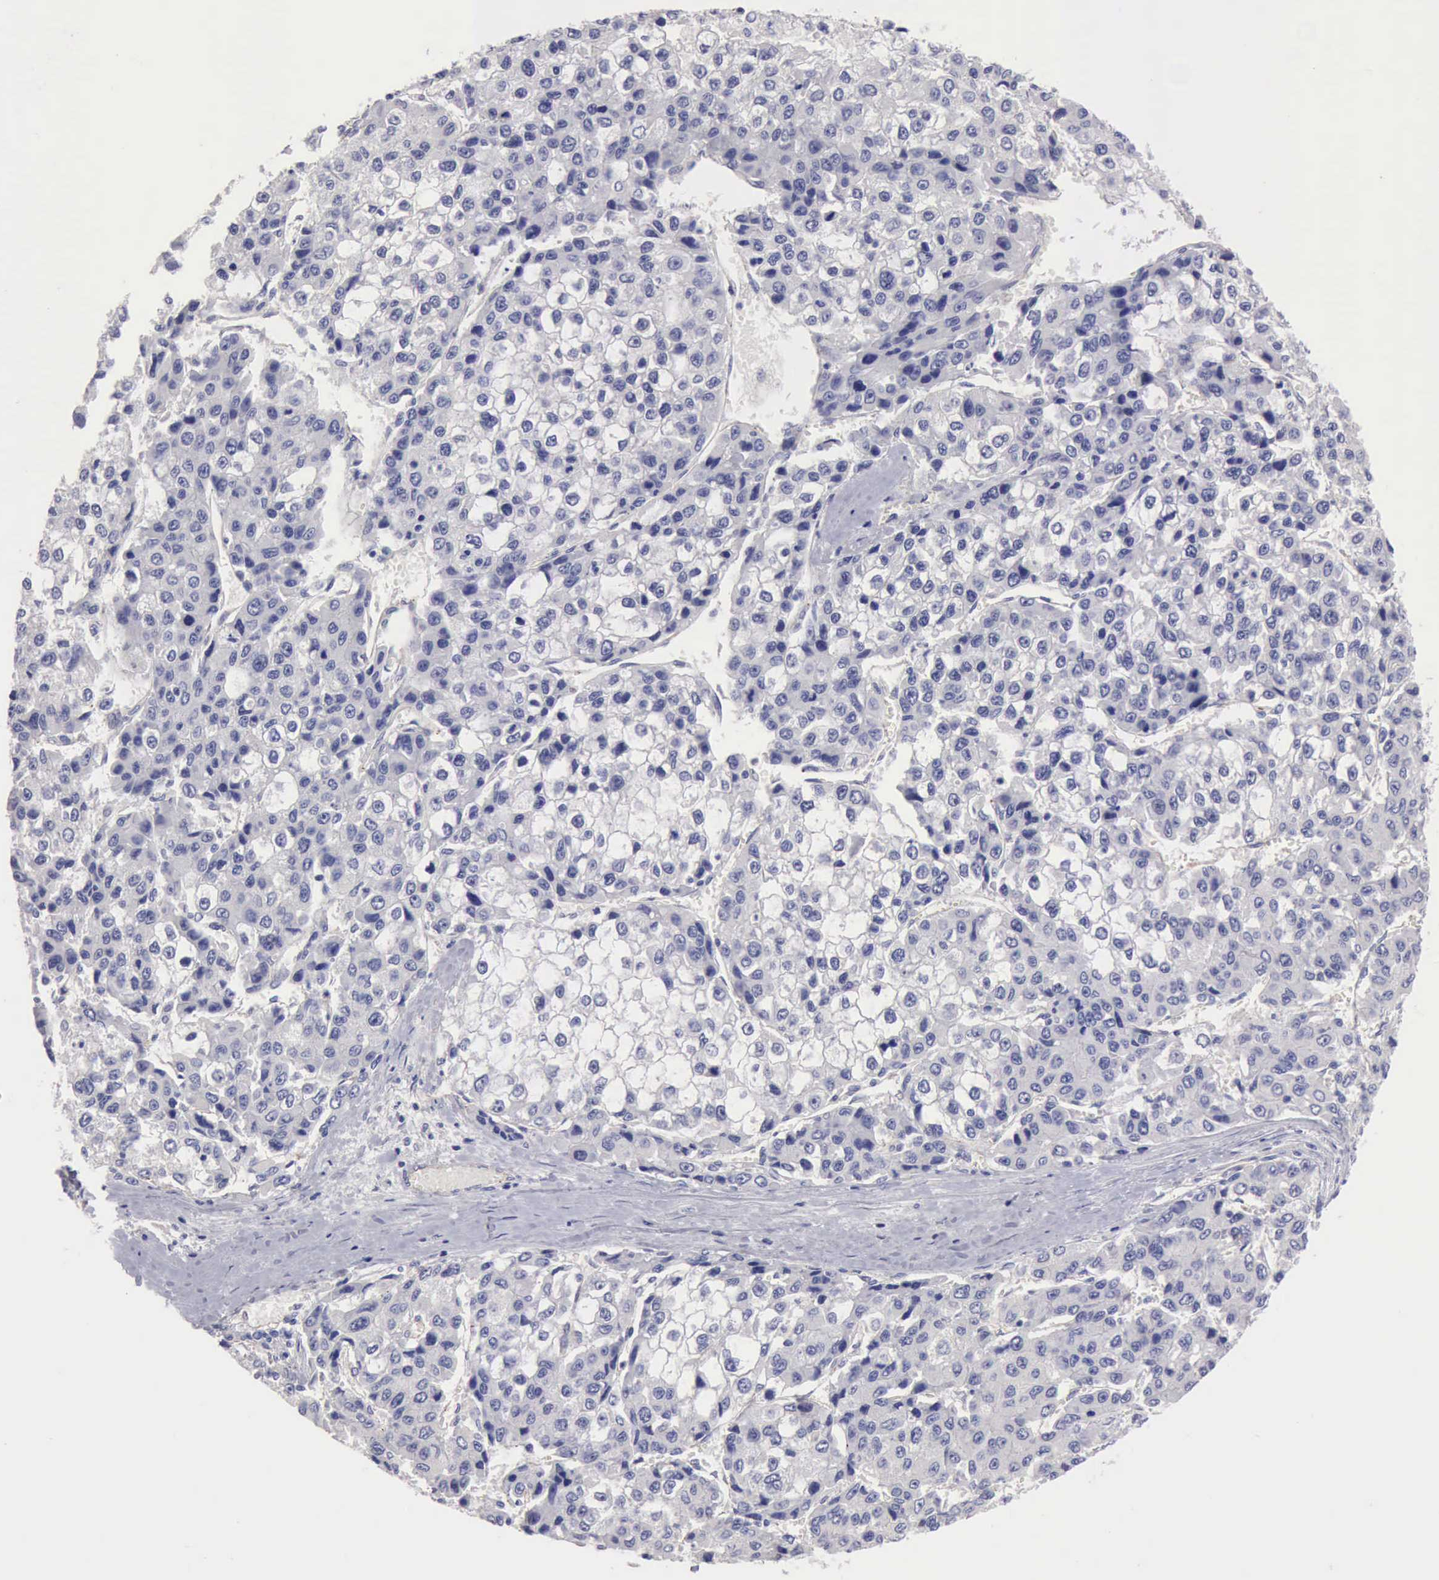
{"staining": {"intensity": "negative", "quantity": "none", "location": "none"}, "tissue": "liver cancer", "cell_type": "Tumor cells", "image_type": "cancer", "snomed": [{"axis": "morphology", "description": "Carcinoma, Hepatocellular, NOS"}, {"axis": "topography", "description": "Liver"}], "caption": "DAB (3,3'-diaminobenzidine) immunohistochemical staining of human liver hepatocellular carcinoma demonstrates no significant expression in tumor cells. Brightfield microscopy of immunohistochemistry (IHC) stained with DAB (brown) and hematoxylin (blue), captured at high magnification.", "gene": "APP", "patient": {"sex": "female", "age": 66}}